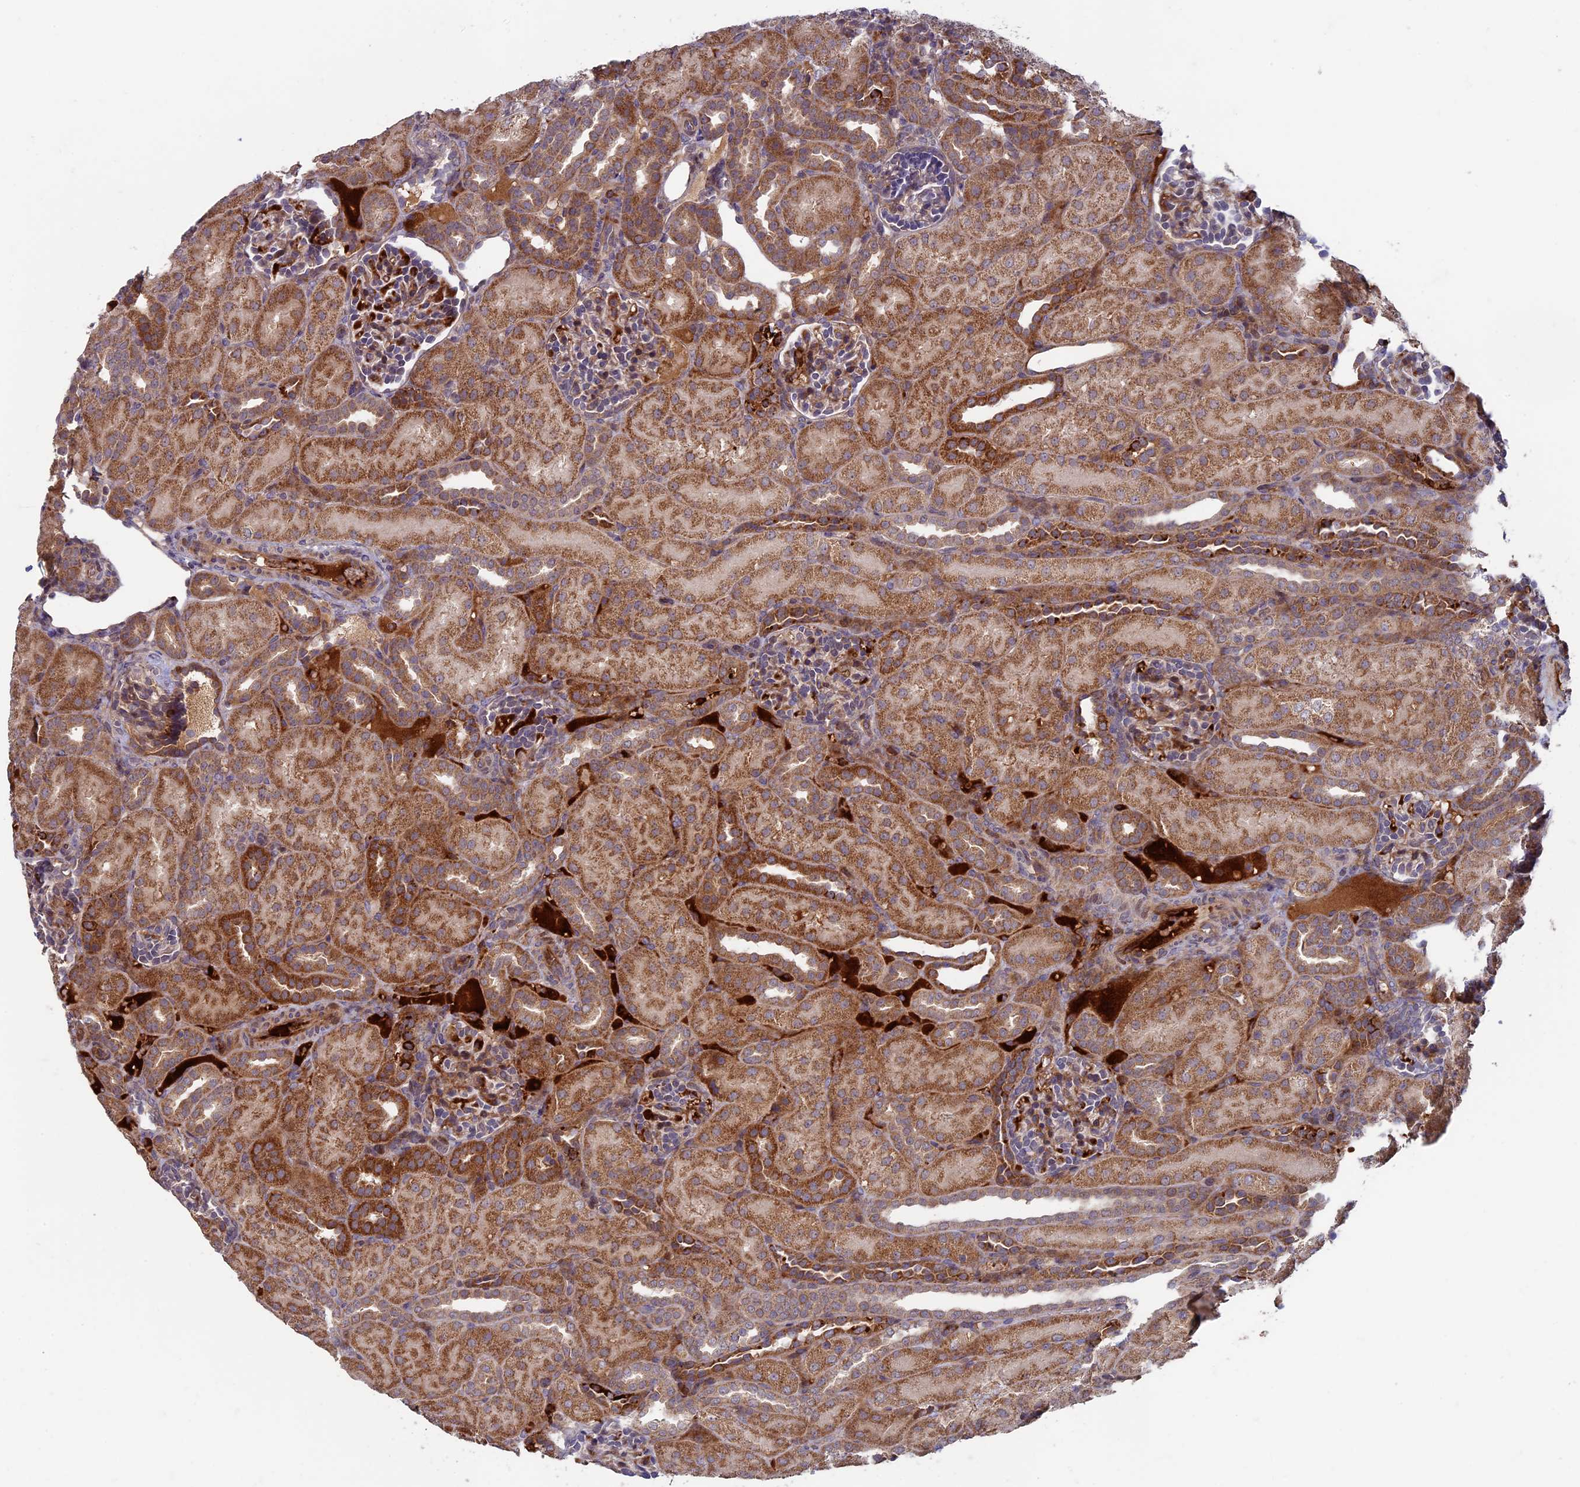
{"staining": {"intensity": "moderate", "quantity": "25%-75%", "location": "cytoplasmic/membranous"}, "tissue": "kidney", "cell_type": "Cells in glomeruli", "image_type": "normal", "snomed": [{"axis": "morphology", "description": "Normal tissue, NOS"}, {"axis": "topography", "description": "Kidney"}], "caption": "Immunohistochemistry (IHC) (DAB (3,3'-diaminobenzidine)) staining of benign kidney exhibits moderate cytoplasmic/membranous protein positivity in about 25%-75% of cells in glomeruli. (Stains: DAB (3,3'-diaminobenzidine) in brown, nuclei in blue, Microscopy: brightfield microscopy at high magnification).", "gene": "RCCD1", "patient": {"sex": "male", "age": 1}}